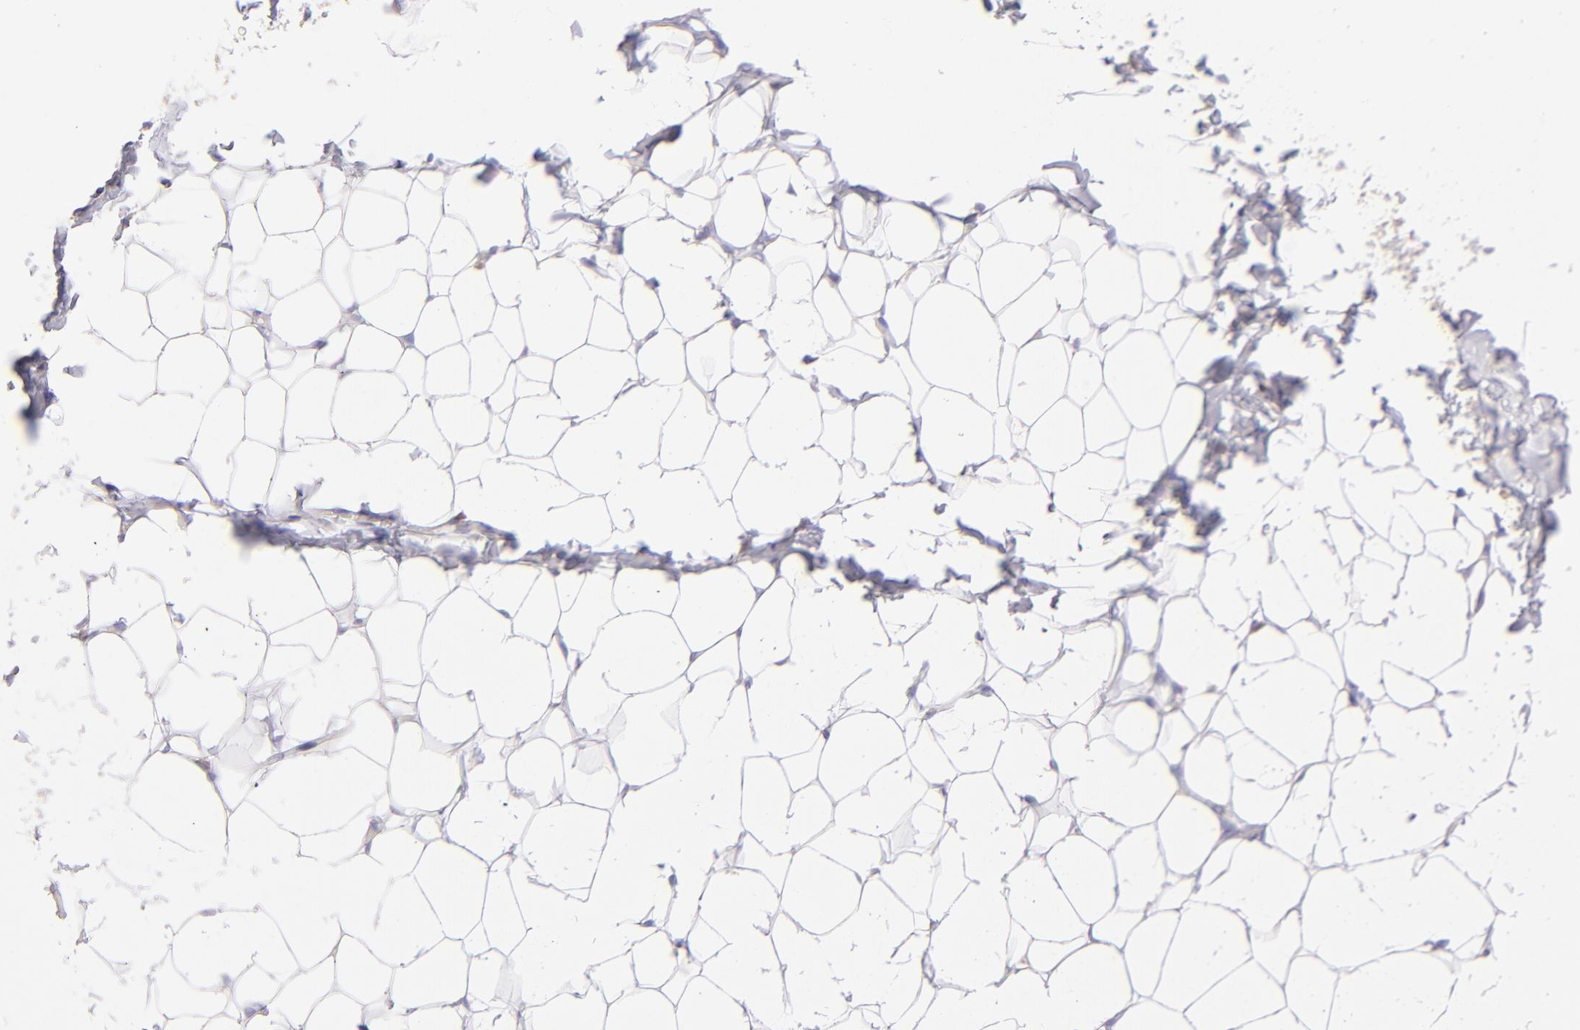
{"staining": {"intensity": "negative", "quantity": "none", "location": "none"}, "tissue": "adipose tissue", "cell_type": "Adipocytes", "image_type": "normal", "snomed": [{"axis": "morphology", "description": "Normal tissue, NOS"}, {"axis": "topography", "description": "Soft tissue"}], "caption": "High magnification brightfield microscopy of normal adipose tissue stained with DAB (3,3'-diaminobenzidine) (brown) and counterstained with hematoxylin (blue): adipocytes show no significant positivity.", "gene": "IRF8", "patient": {"sex": "male", "age": 26}}